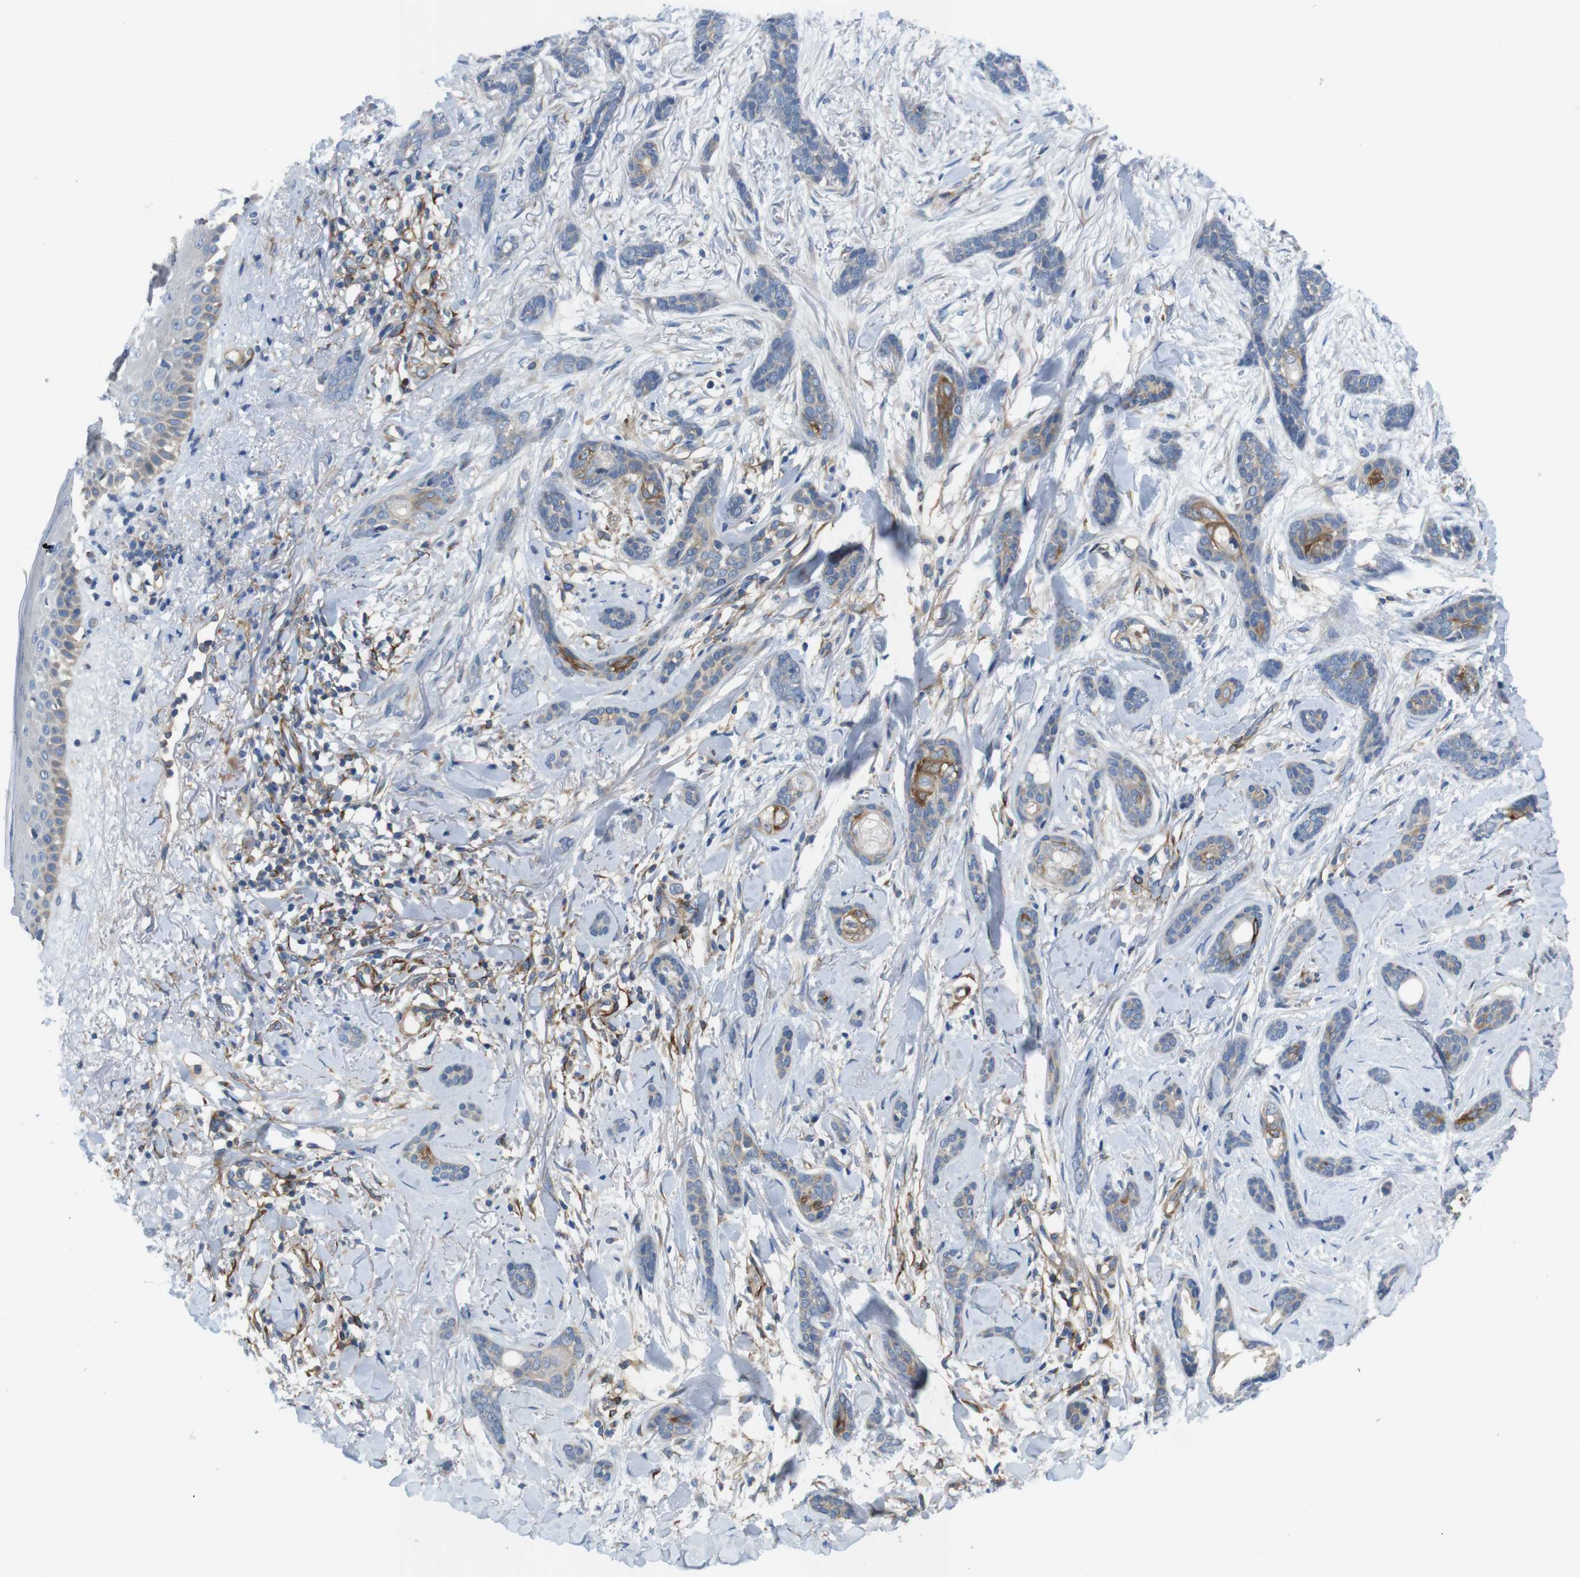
{"staining": {"intensity": "negative", "quantity": "none", "location": "none"}, "tissue": "skin cancer", "cell_type": "Tumor cells", "image_type": "cancer", "snomed": [{"axis": "morphology", "description": "Basal cell carcinoma"}, {"axis": "morphology", "description": "Adnexal tumor, benign"}, {"axis": "topography", "description": "Skin"}], "caption": "IHC histopathology image of human skin cancer stained for a protein (brown), which exhibits no expression in tumor cells.", "gene": "DCLK1", "patient": {"sex": "female", "age": 42}}